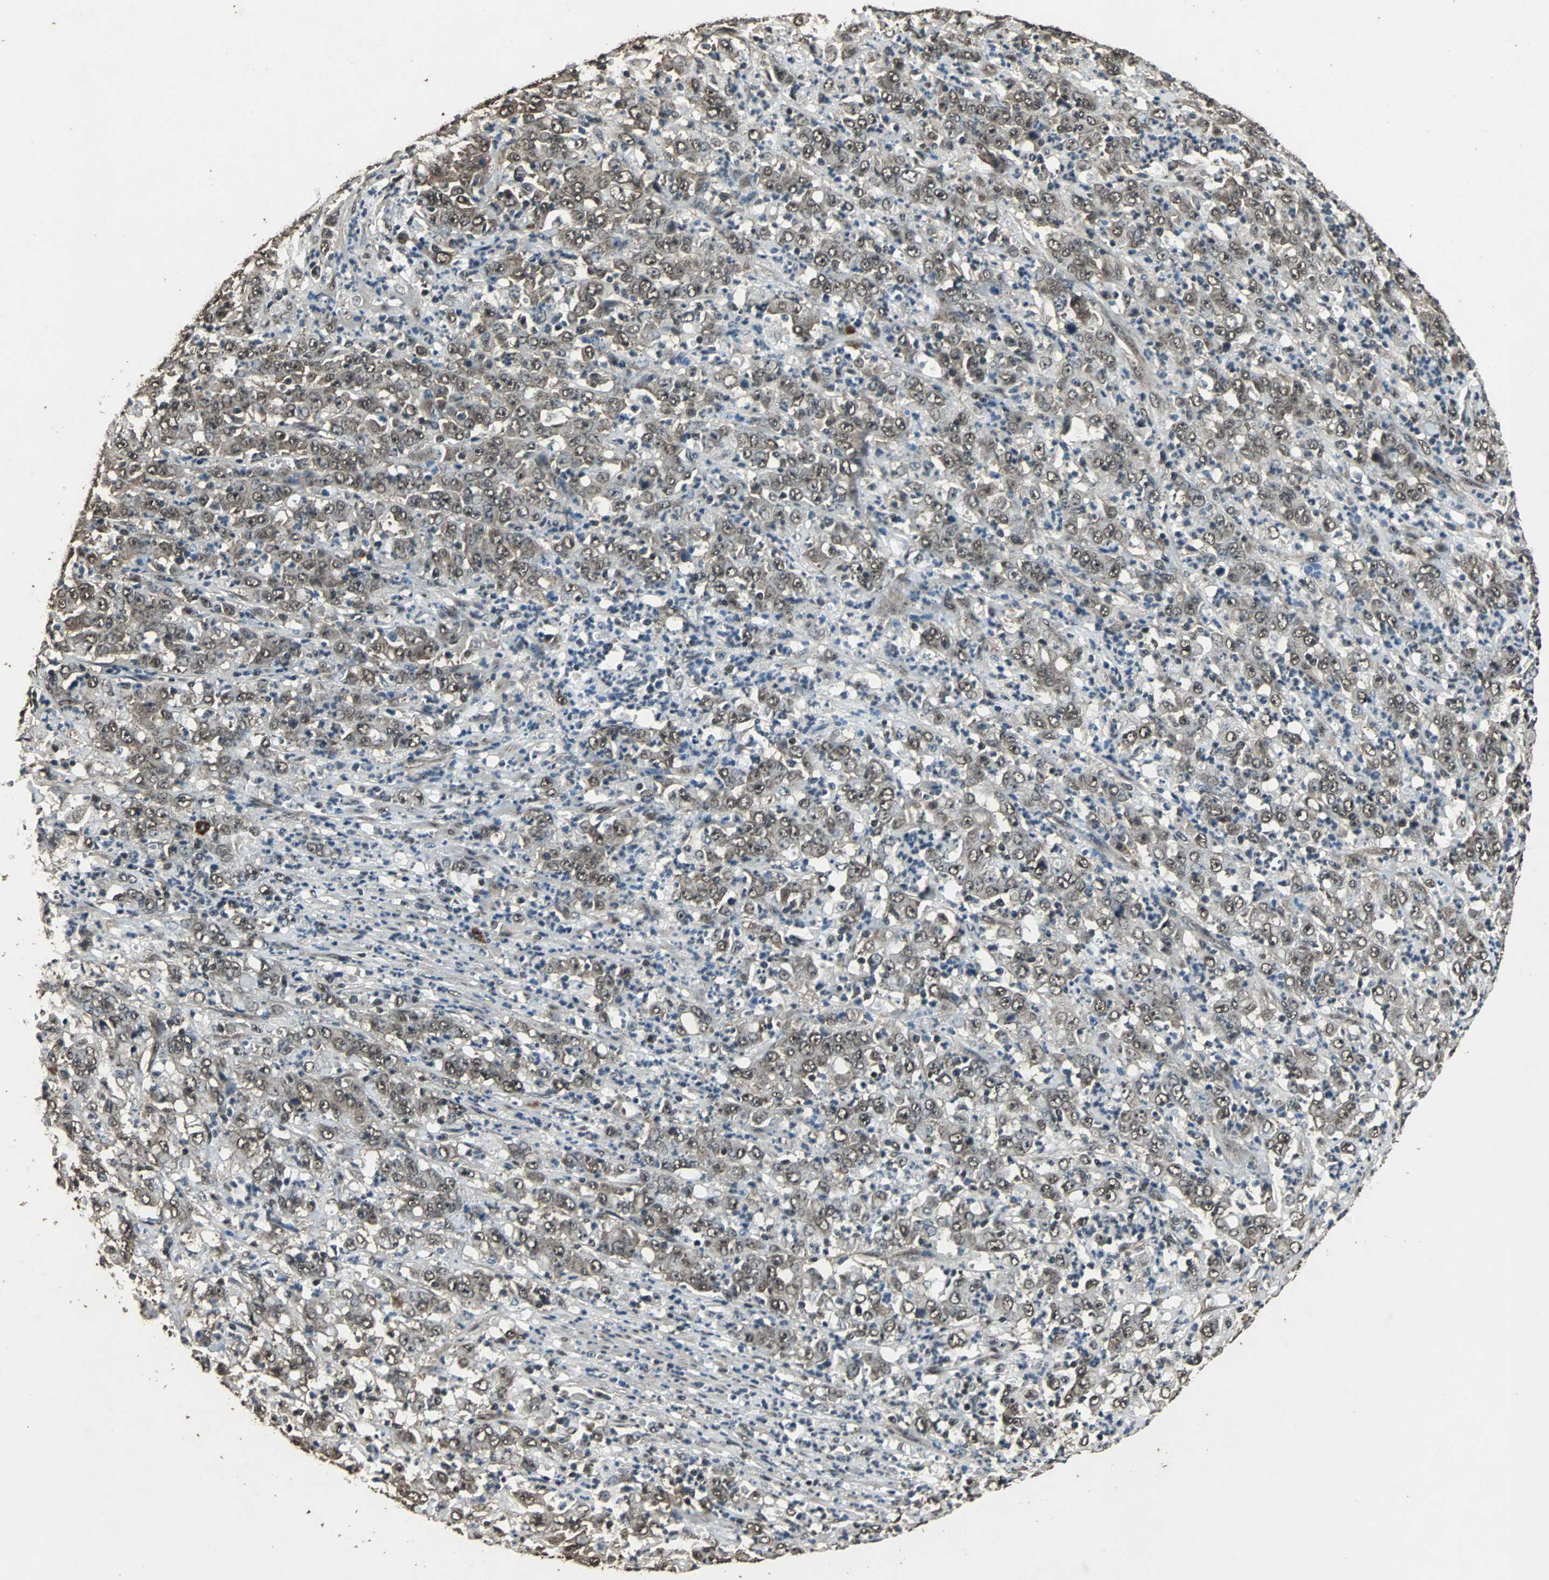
{"staining": {"intensity": "moderate", "quantity": ">75%", "location": "cytoplasmic/membranous,nuclear"}, "tissue": "stomach cancer", "cell_type": "Tumor cells", "image_type": "cancer", "snomed": [{"axis": "morphology", "description": "Adenocarcinoma, NOS"}, {"axis": "topography", "description": "Stomach, lower"}], "caption": "Moderate cytoplasmic/membranous and nuclear protein expression is present in about >75% of tumor cells in stomach cancer. (DAB IHC with brightfield microscopy, high magnification).", "gene": "PPP1R13B", "patient": {"sex": "female", "age": 71}}